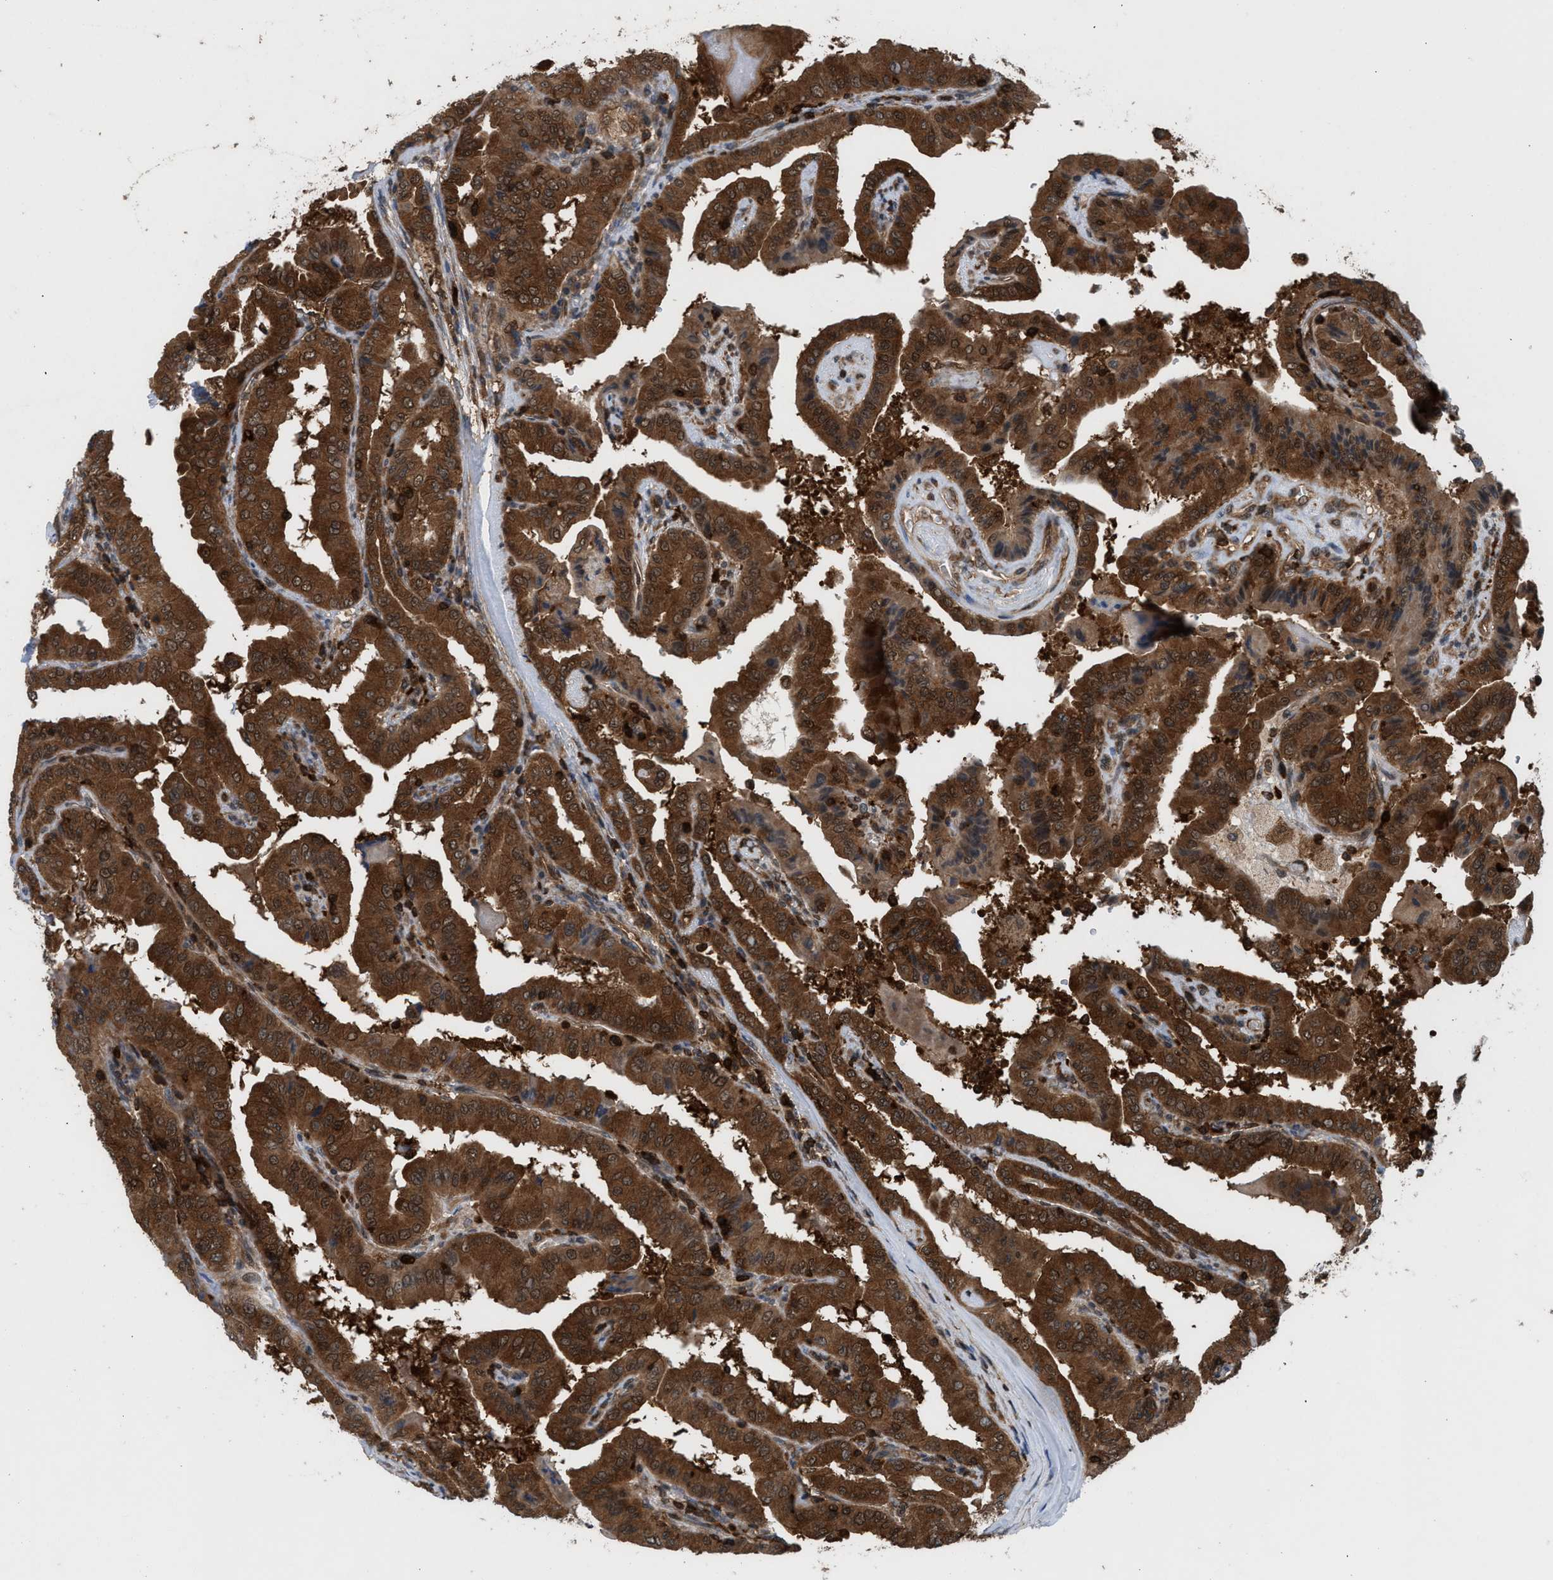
{"staining": {"intensity": "strong", "quantity": ">75%", "location": "cytoplasmic/membranous,nuclear"}, "tissue": "thyroid cancer", "cell_type": "Tumor cells", "image_type": "cancer", "snomed": [{"axis": "morphology", "description": "Papillary adenocarcinoma, NOS"}, {"axis": "topography", "description": "Thyroid gland"}], "caption": "Protein analysis of thyroid cancer tissue displays strong cytoplasmic/membranous and nuclear staining in about >75% of tumor cells.", "gene": "OXSR1", "patient": {"sex": "male", "age": 33}}